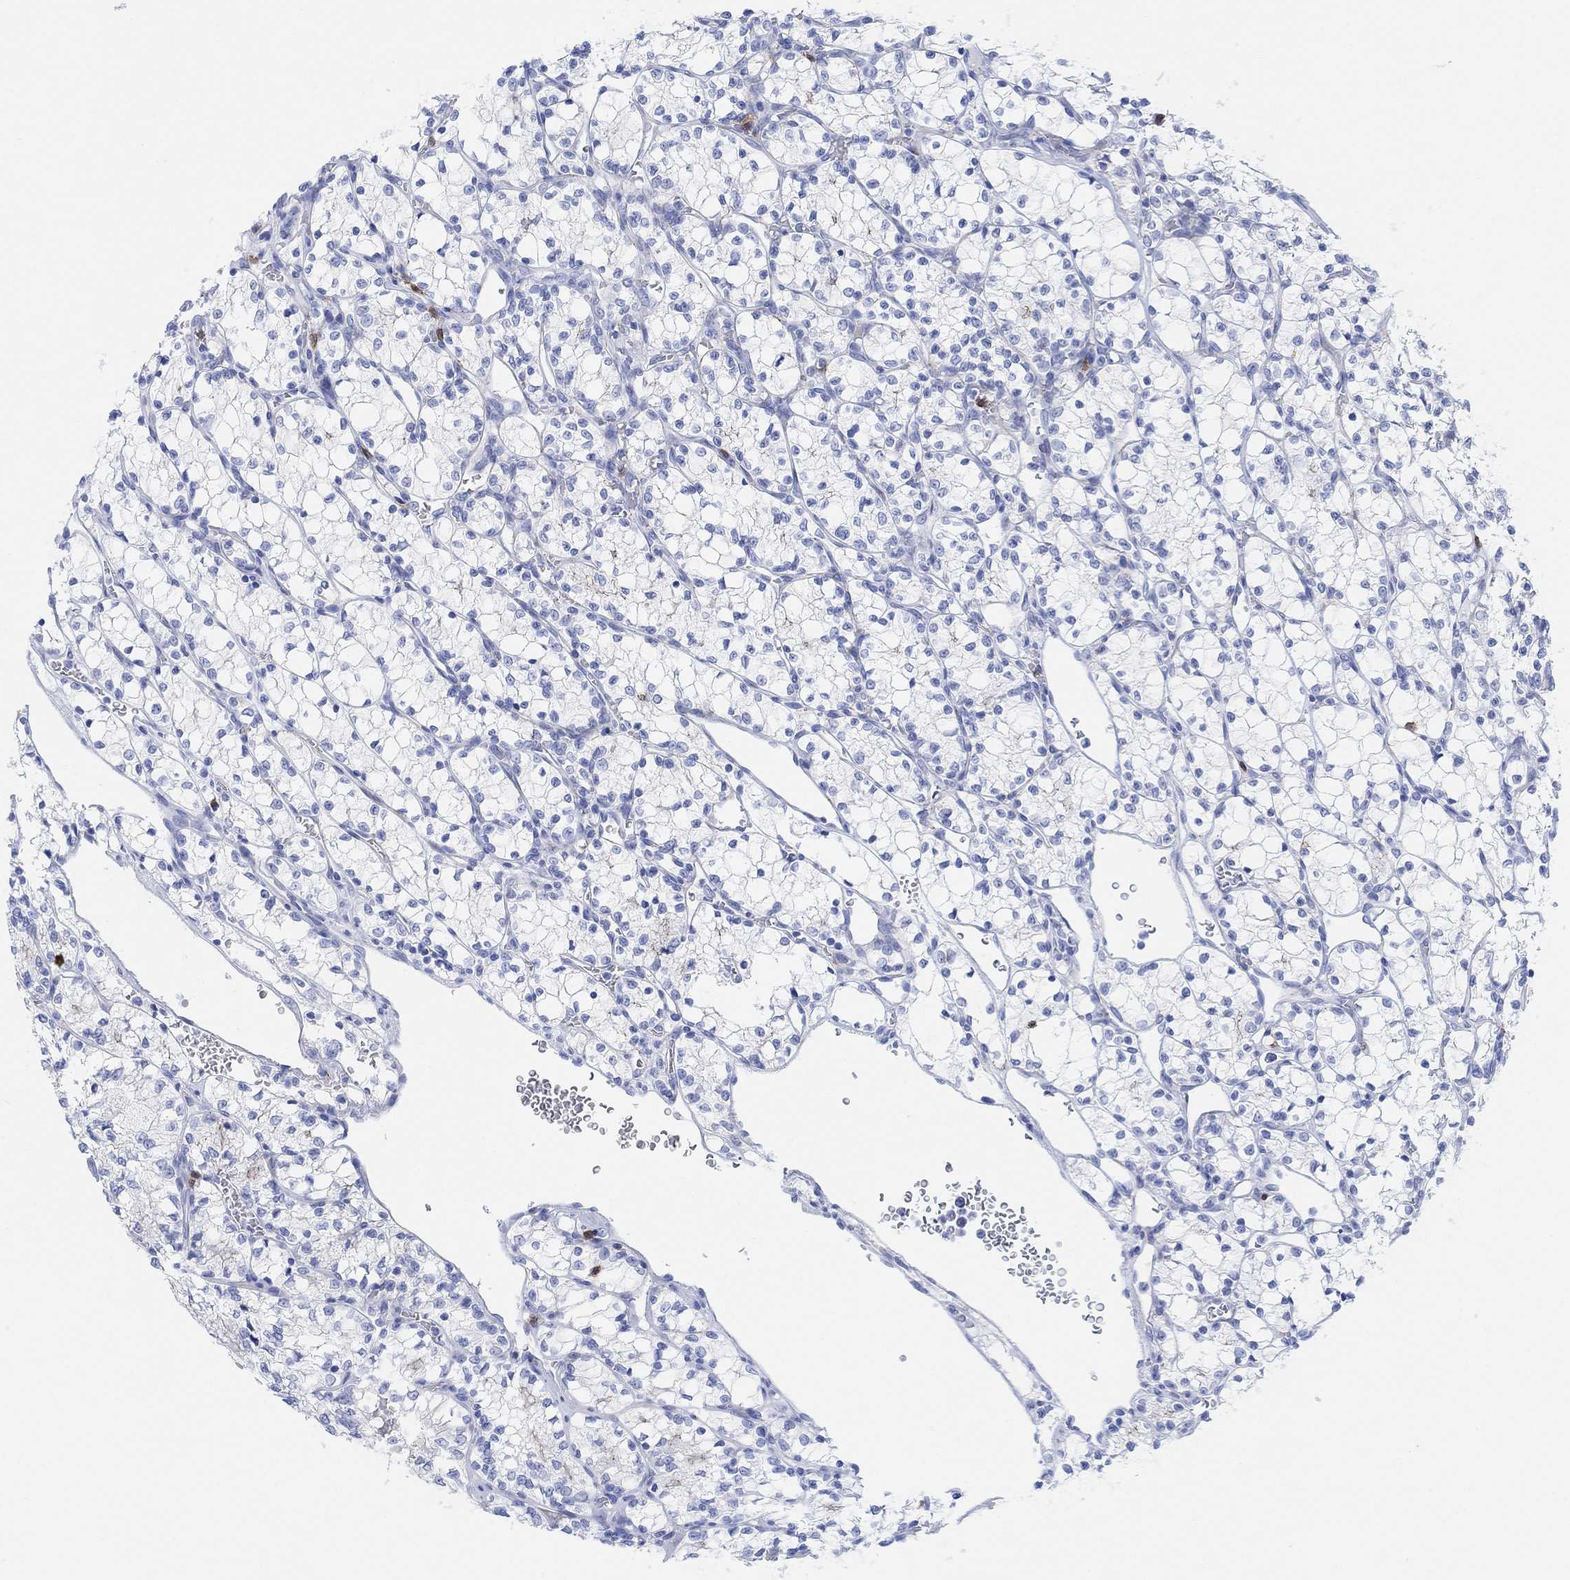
{"staining": {"intensity": "negative", "quantity": "none", "location": "none"}, "tissue": "renal cancer", "cell_type": "Tumor cells", "image_type": "cancer", "snomed": [{"axis": "morphology", "description": "Adenocarcinoma, NOS"}, {"axis": "topography", "description": "Kidney"}], "caption": "This is an IHC histopathology image of human renal cancer. There is no positivity in tumor cells.", "gene": "GPR65", "patient": {"sex": "female", "age": 69}}